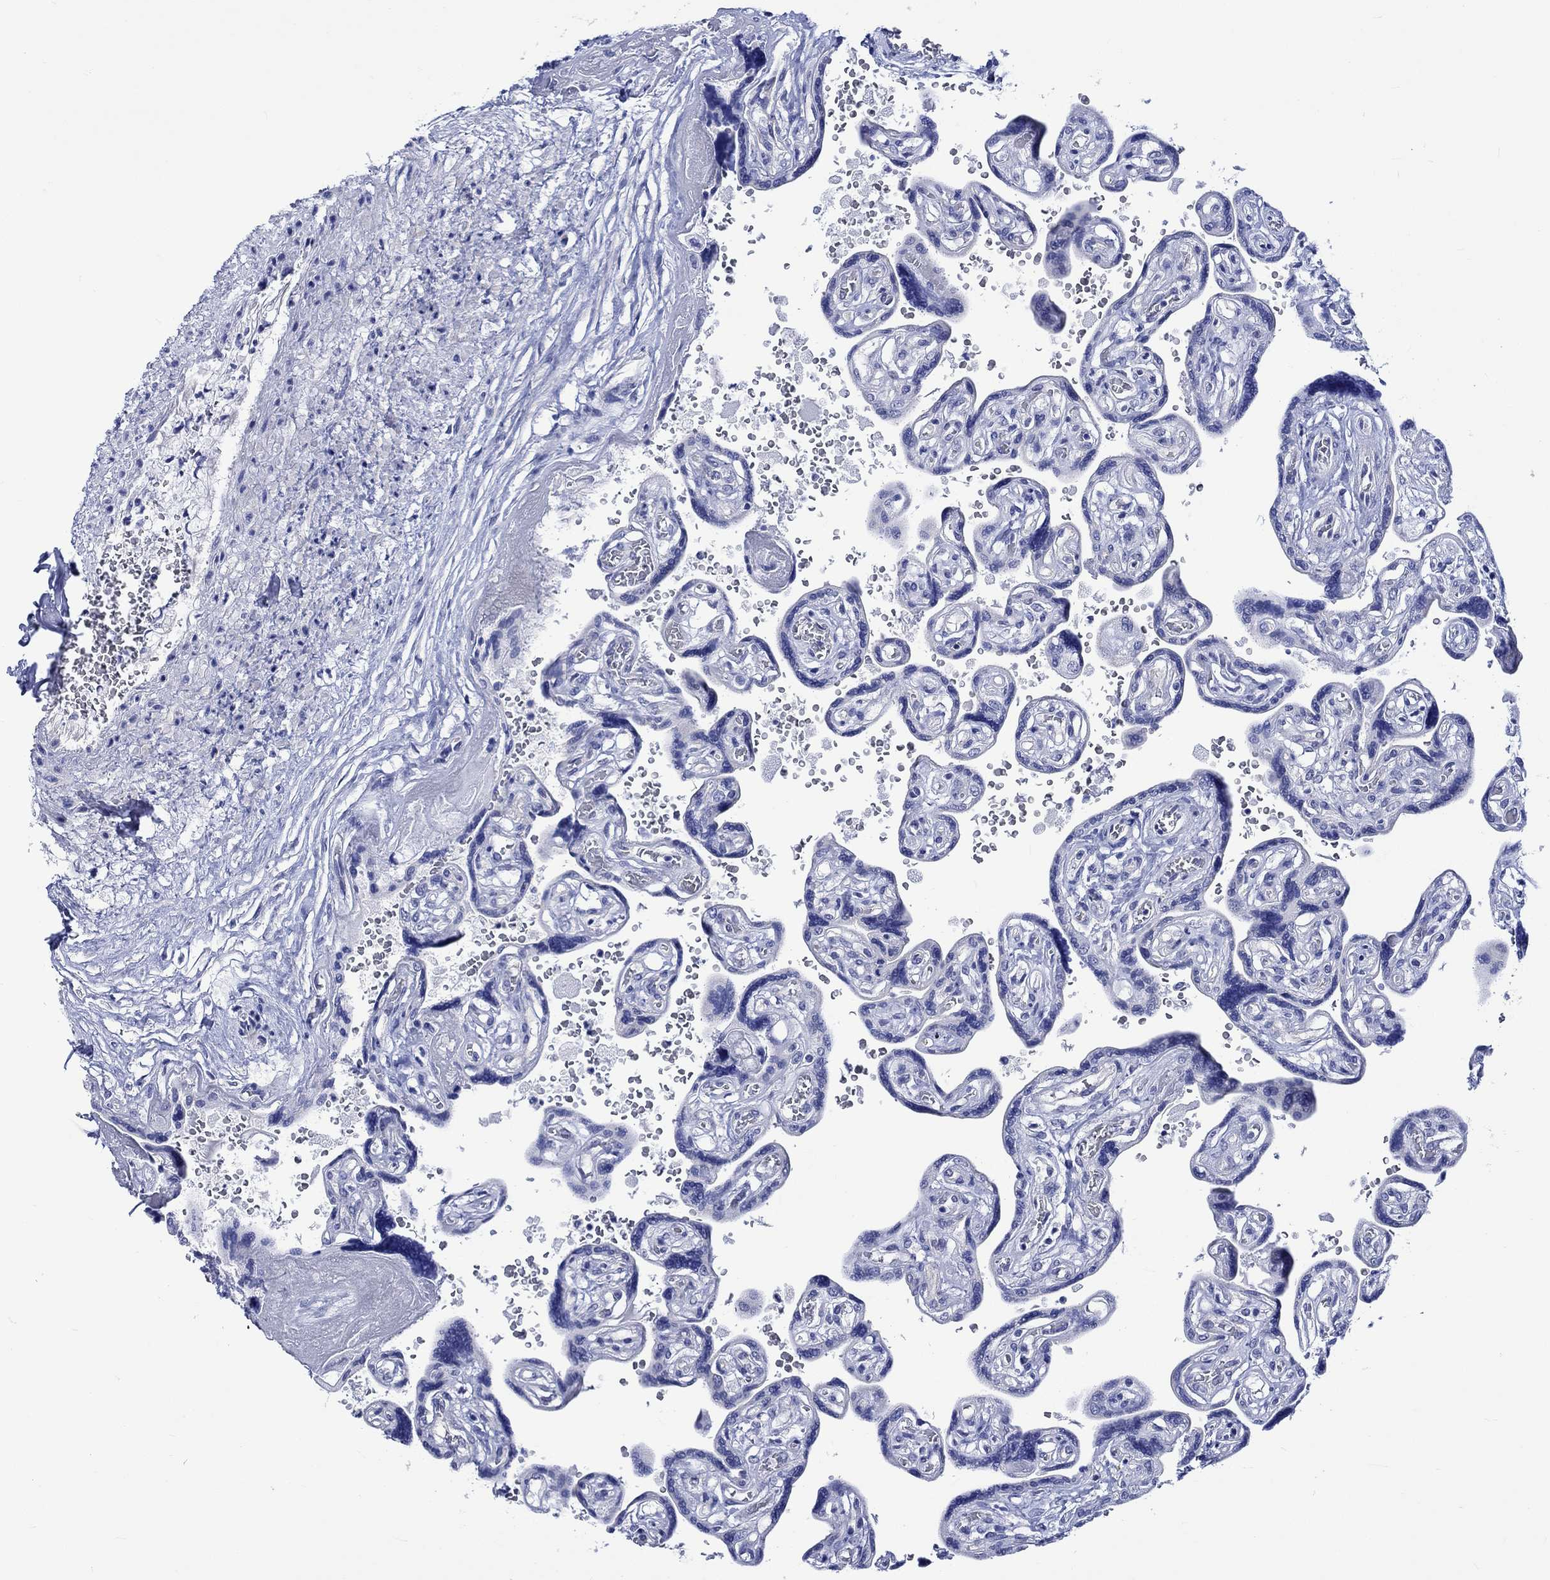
{"staining": {"intensity": "negative", "quantity": "none", "location": "none"}, "tissue": "placenta", "cell_type": "Decidual cells", "image_type": "normal", "snomed": [{"axis": "morphology", "description": "Normal tissue, NOS"}, {"axis": "topography", "description": "Placenta"}], "caption": "IHC of normal human placenta reveals no positivity in decidual cells.", "gene": "HARBI1", "patient": {"sex": "female", "age": 32}}